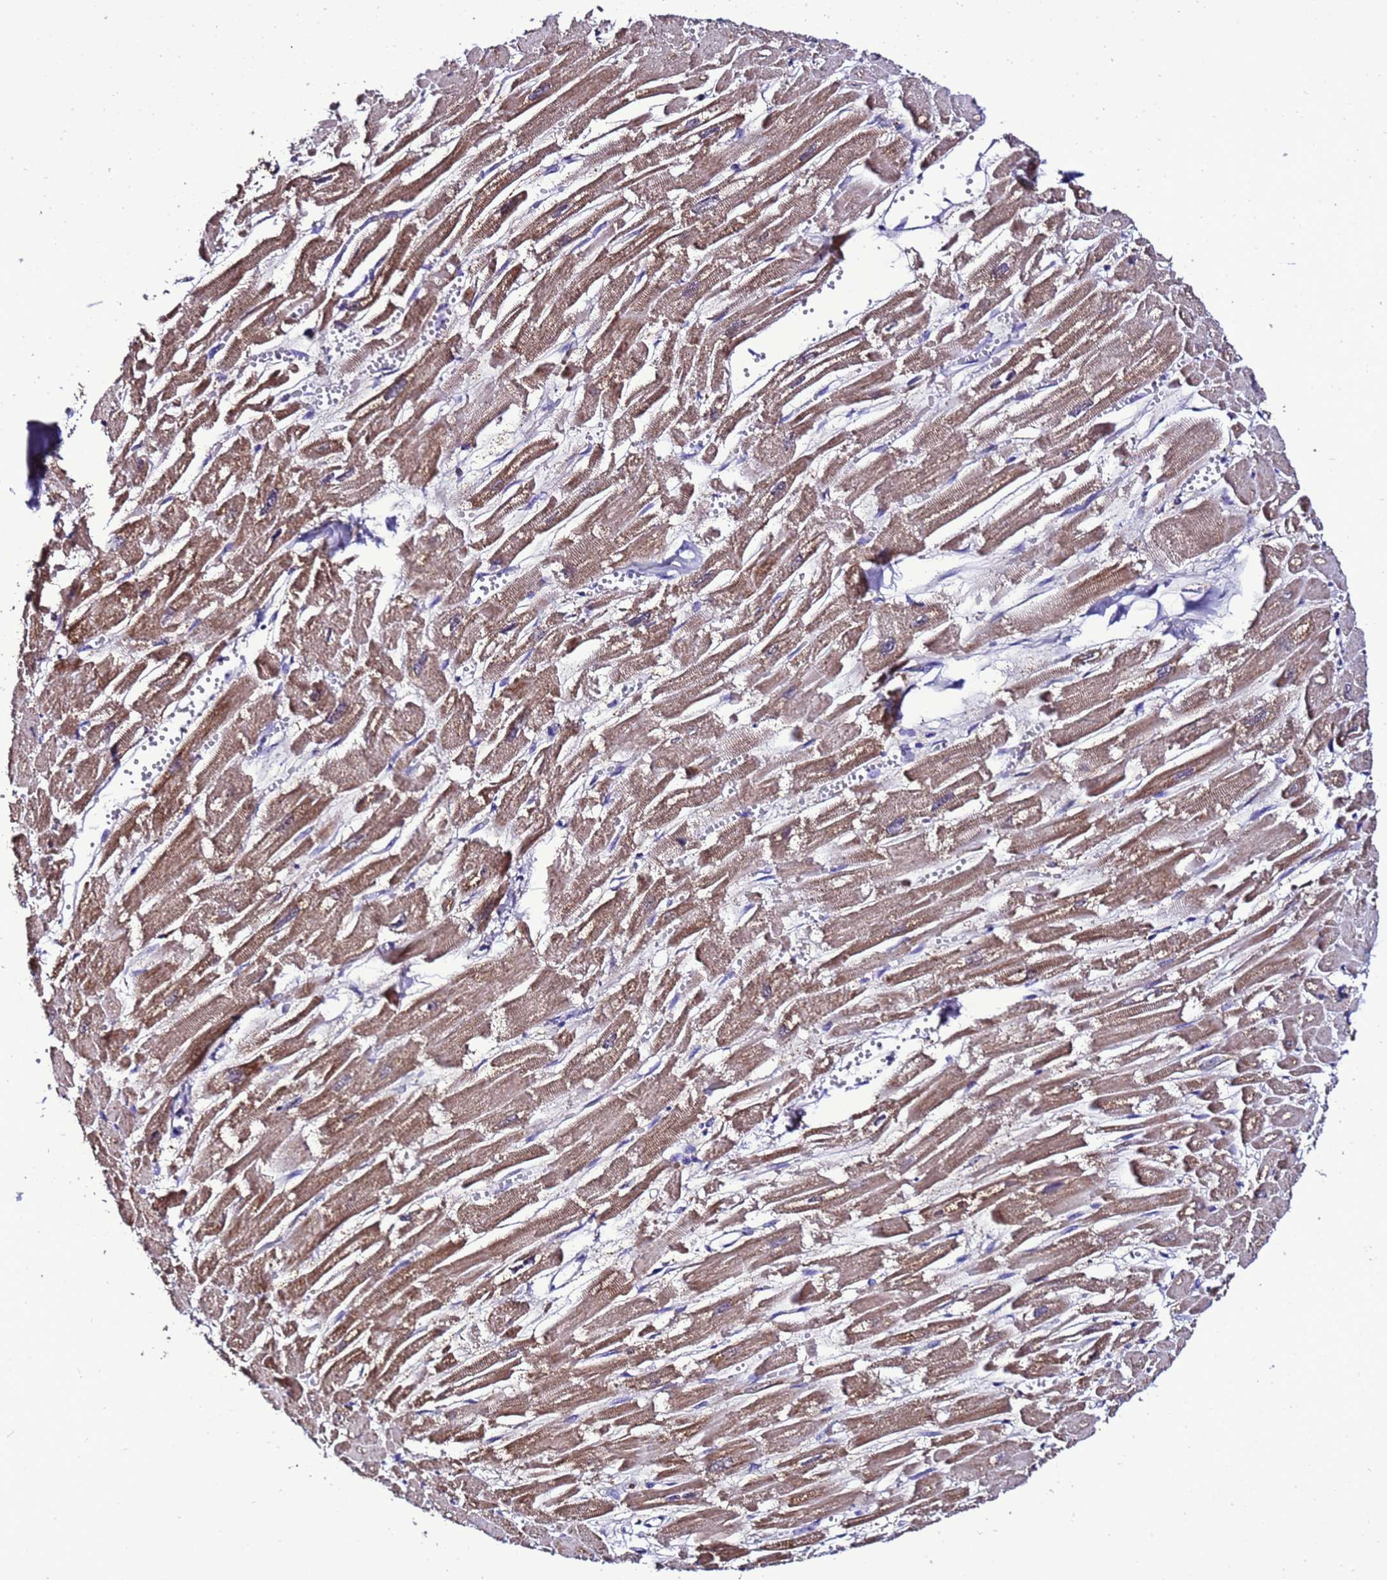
{"staining": {"intensity": "moderate", "quantity": ">75%", "location": "cytoplasmic/membranous"}, "tissue": "heart muscle", "cell_type": "Cardiomyocytes", "image_type": "normal", "snomed": [{"axis": "morphology", "description": "Normal tissue, NOS"}, {"axis": "topography", "description": "Heart"}], "caption": "An IHC photomicrograph of benign tissue is shown. Protein staining in brown shows moderate cytoplasmic/membranous positivity in heart muscle within cardiomyocytes.", "gene": "DPH6", "patient": {"sex": "male", "age": 54}}